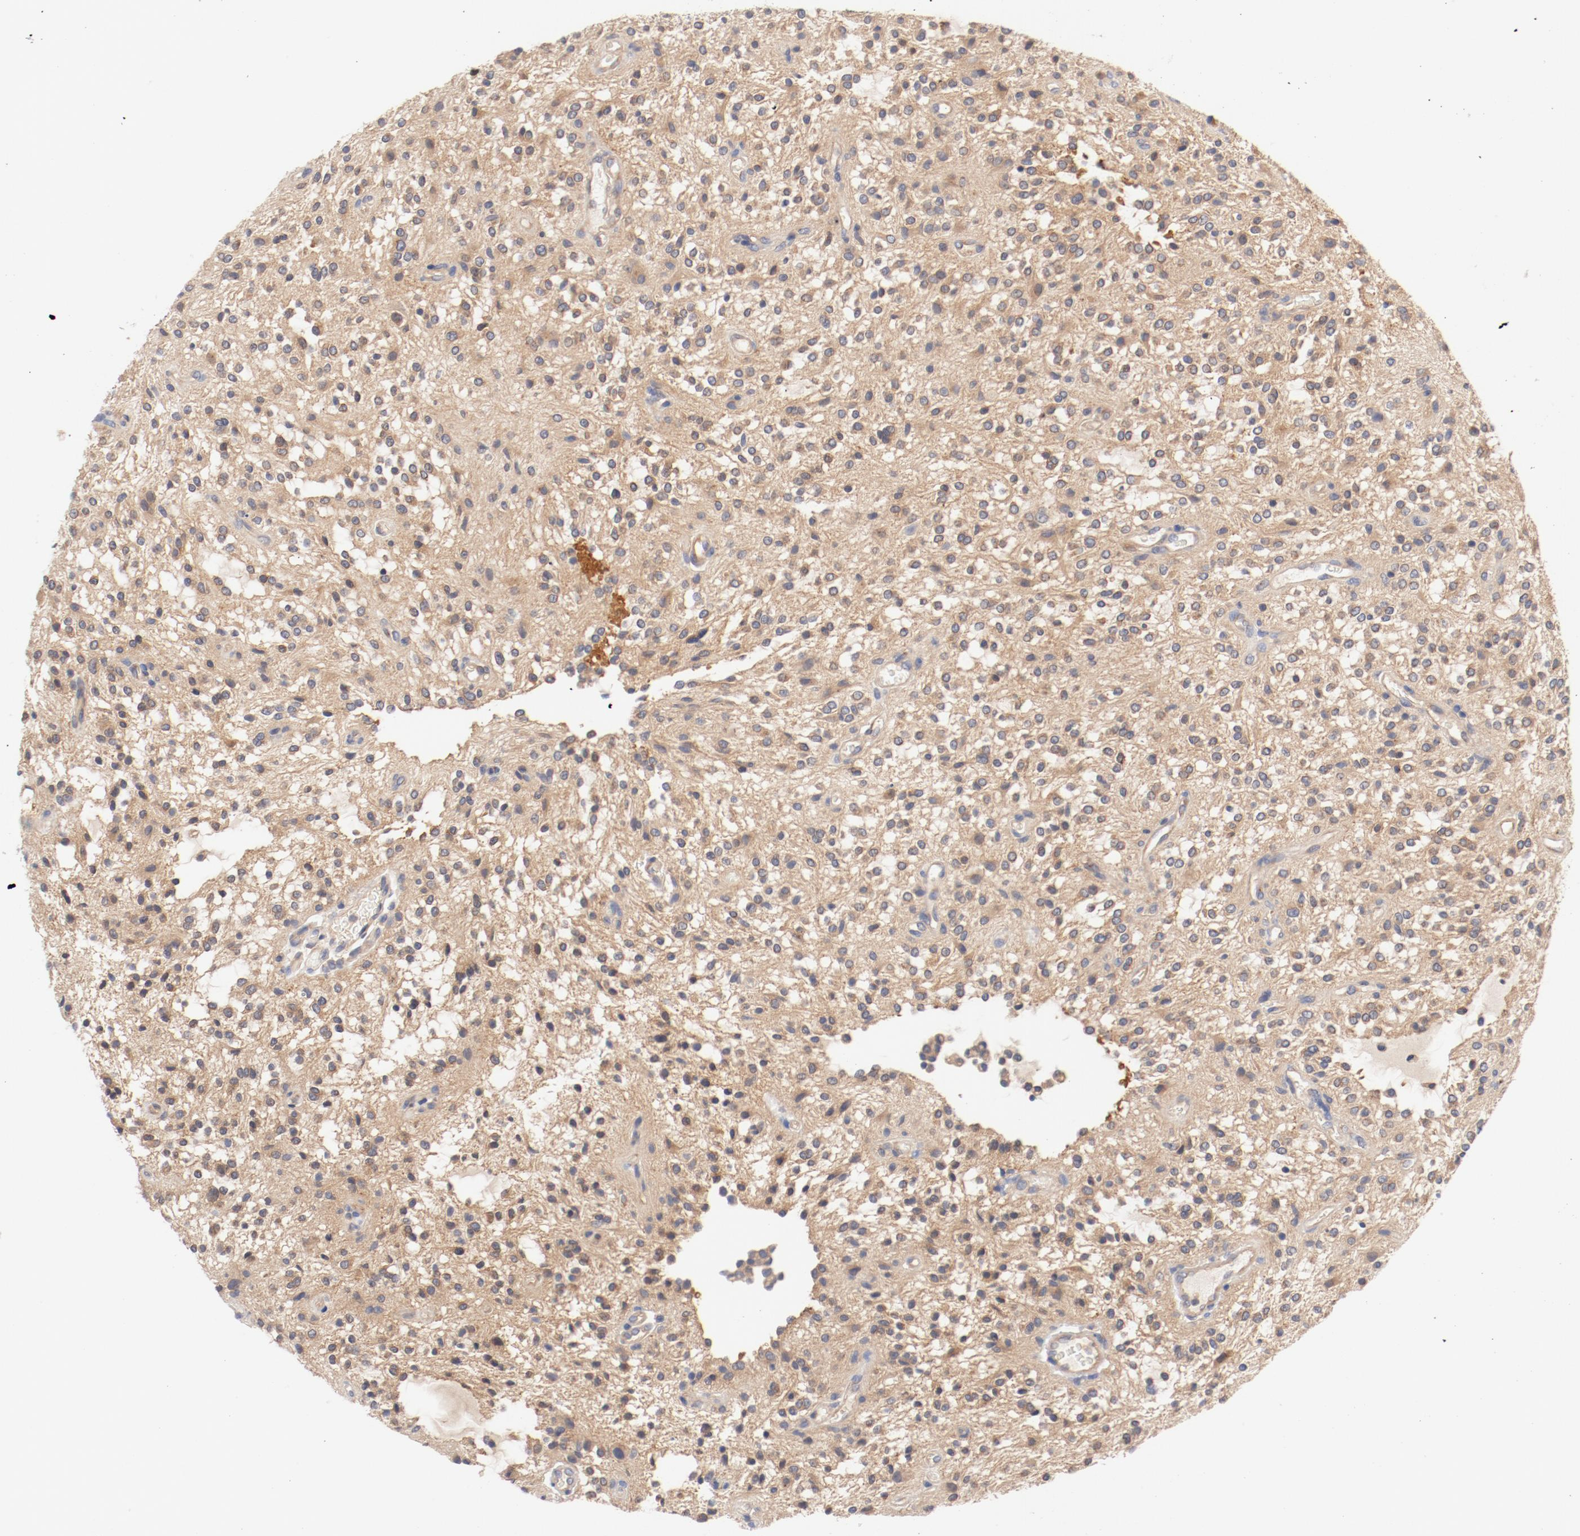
{"staining": {"intensity": "weak", "quantity": ">75%", "location": "cytoplasmic/membranous"}, "tissue": "glioma", "cell_type": "Tumor cells", "image_type": "cancer", "snomed": [{"axis": "morphology", "description": "Glioma, malignant, NOS"}, {"axis": "topography", "description": "Cerebellum"}], "caption": "Protein staining of glioma (malignant) tissue displays weak cytoplasmic/membranous staining in approximately >75% of tumor cells.", "gene": "DYNC1H1", "patient": {"sex": "female", "age": 10}}